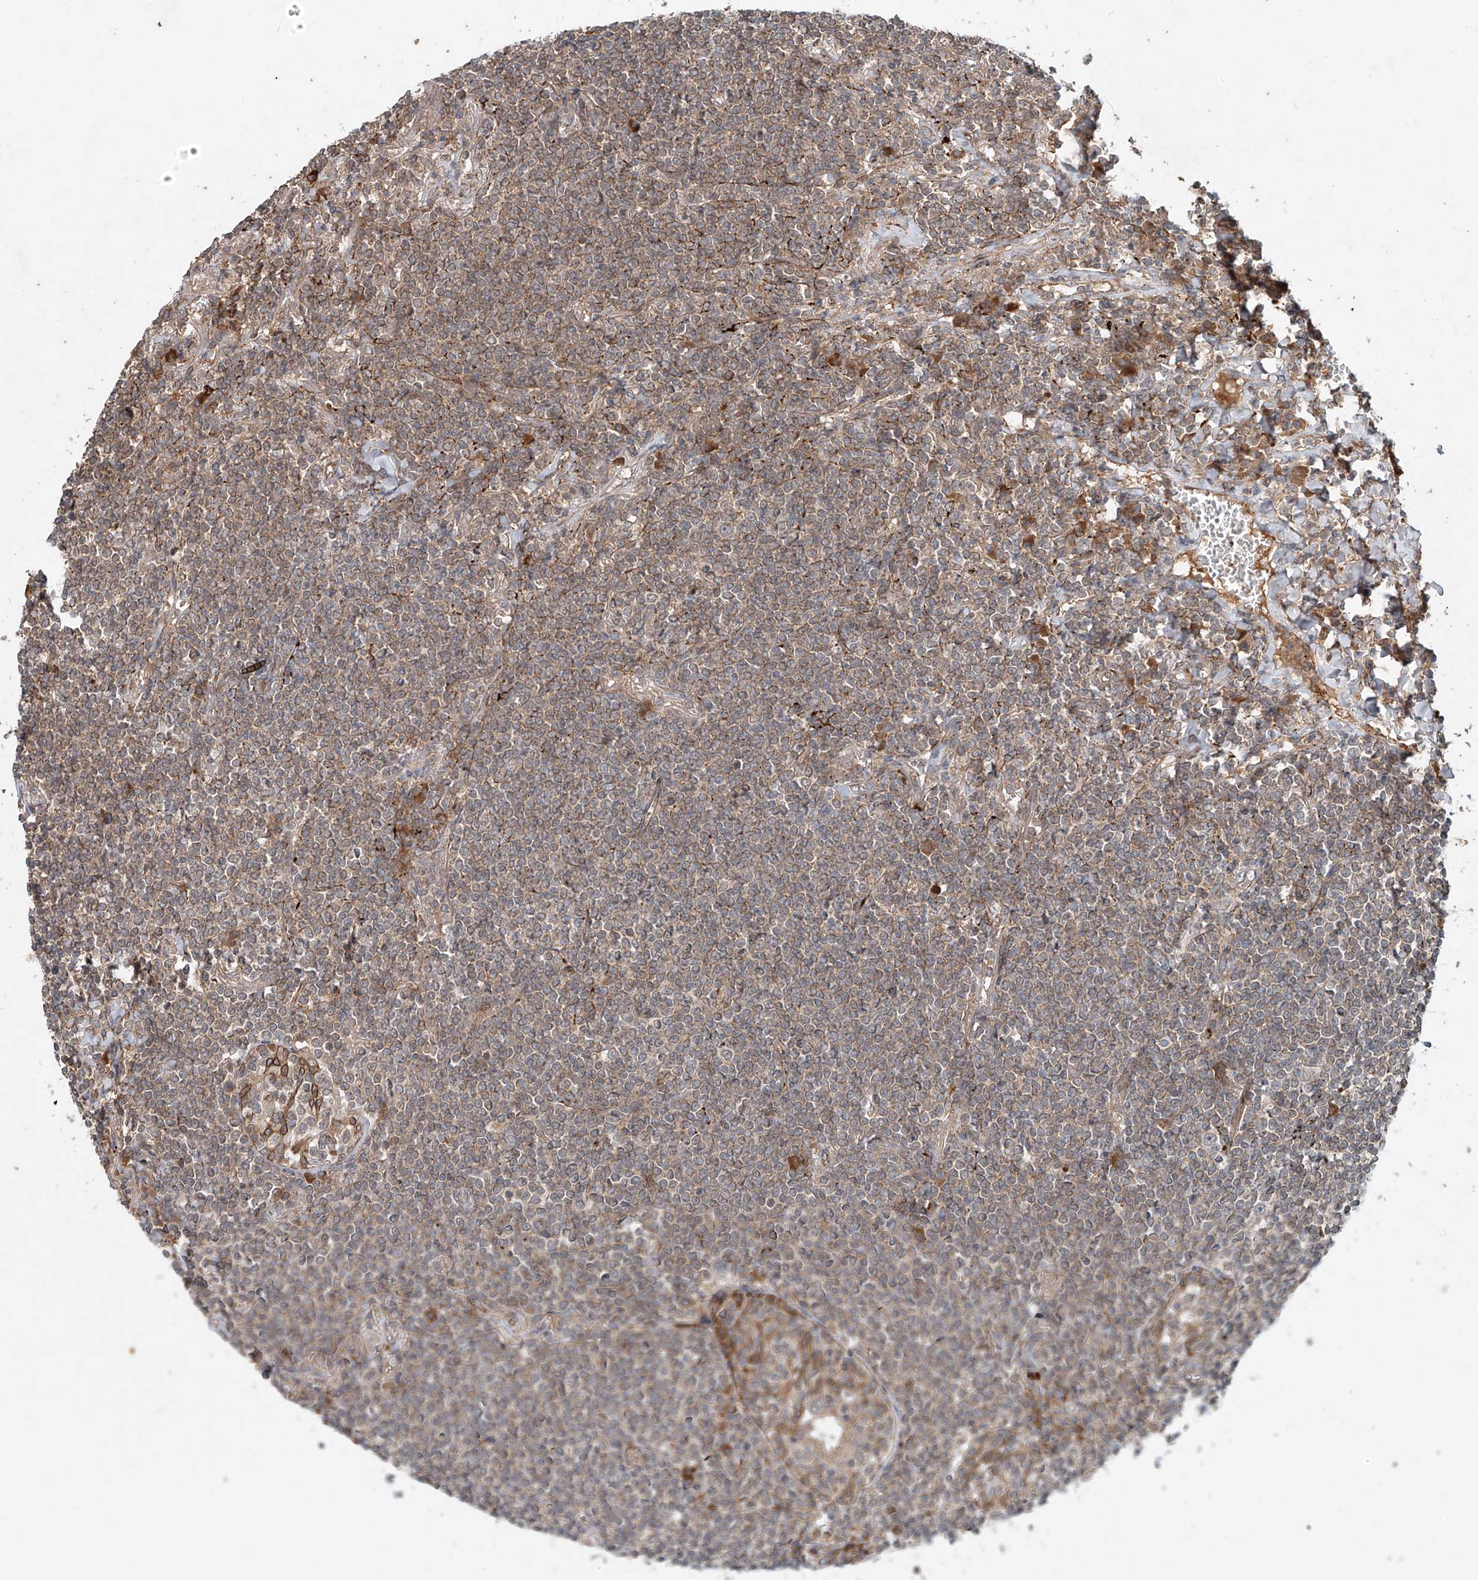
{"staining": {"intensity": "weak", "quantity": ">75%", "location": "cytoplasmic/membranous"}, "tissue": "lymphoma", "cell_type": "Tumor cells", "image_type": "cancer", "snomed": [{"axis": "morphology", "description": "Malignant lymphoma, non-Hodgkin's type, Low grade"}, {"axis": "topography", "description": "Lung"}], "caption": "A brown stain highlights weak cytoplasmic/membranous staining of a protein in malignant lymphoma, non-Hodgkin's type (low-grade) tumor cells. The protein of interest is stained brown, and the nuclei are stained in blue (DAB (3,3'-diaminobenzidine) IHC with brightfield microscopy, high magnification).", "gene": "IER5", "patient": {"sex": "female", "age": 71}}